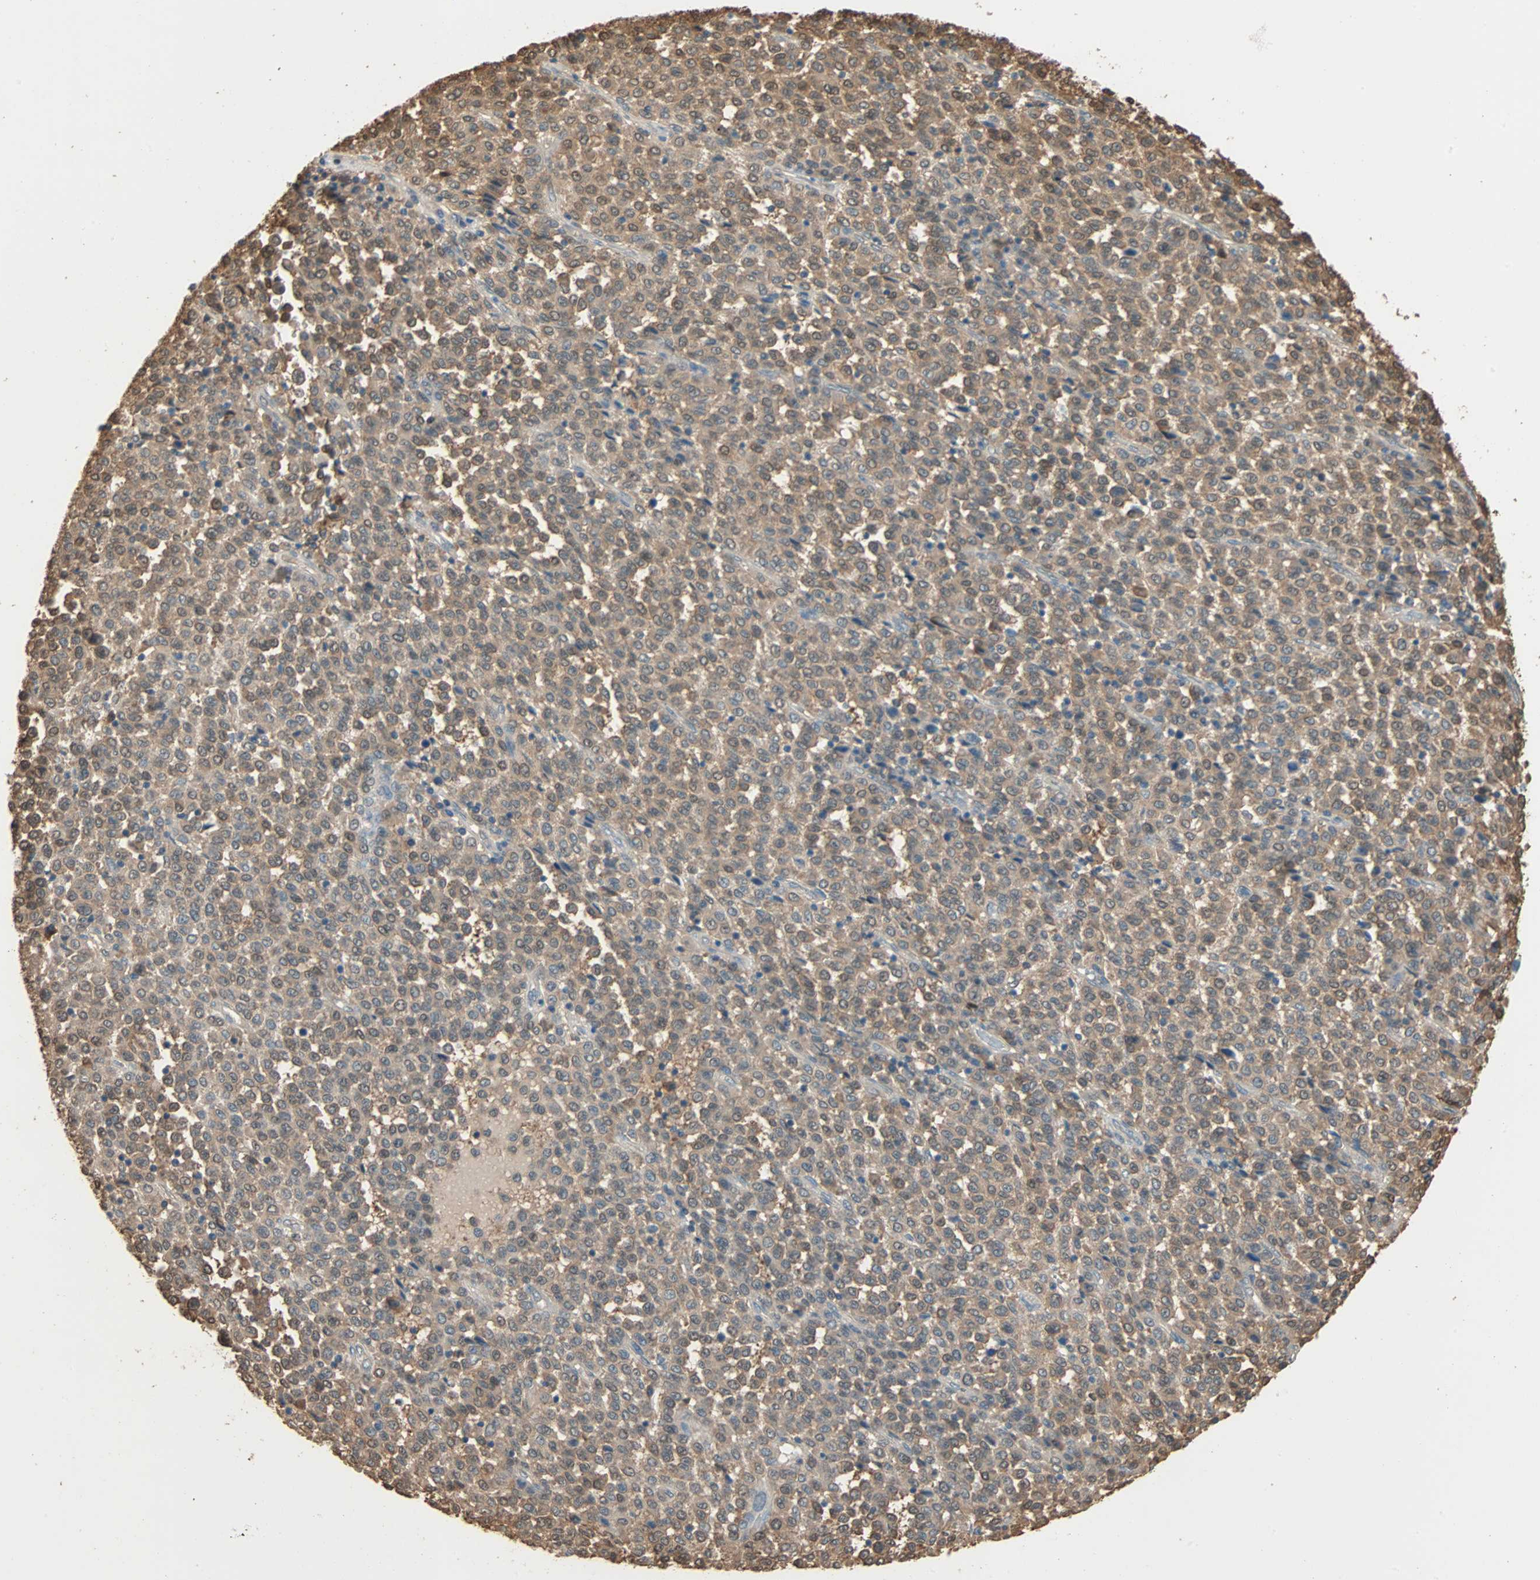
{"staining": {"intensity": "moderate", "quantity": ">75%", "location": "cytoplasmic/membranous"}, "tissue": "melanoma", "cell_type": "Tumor cells", "image_type": "cancer", "snomed": [{"axis": "morphology", "description": "Malignant melanoma, Metastatic site"}, {"axis": "topography", "description": "Pancreas"}], "caption": "This histopathology image demonstrates IHC staining of melanoma, with medium moderate cytoplasmic/membranous expression in approximately >75% of tumor cells.", "gene": "PRDX1", "patient": {"sex": "female", "age": 30}}